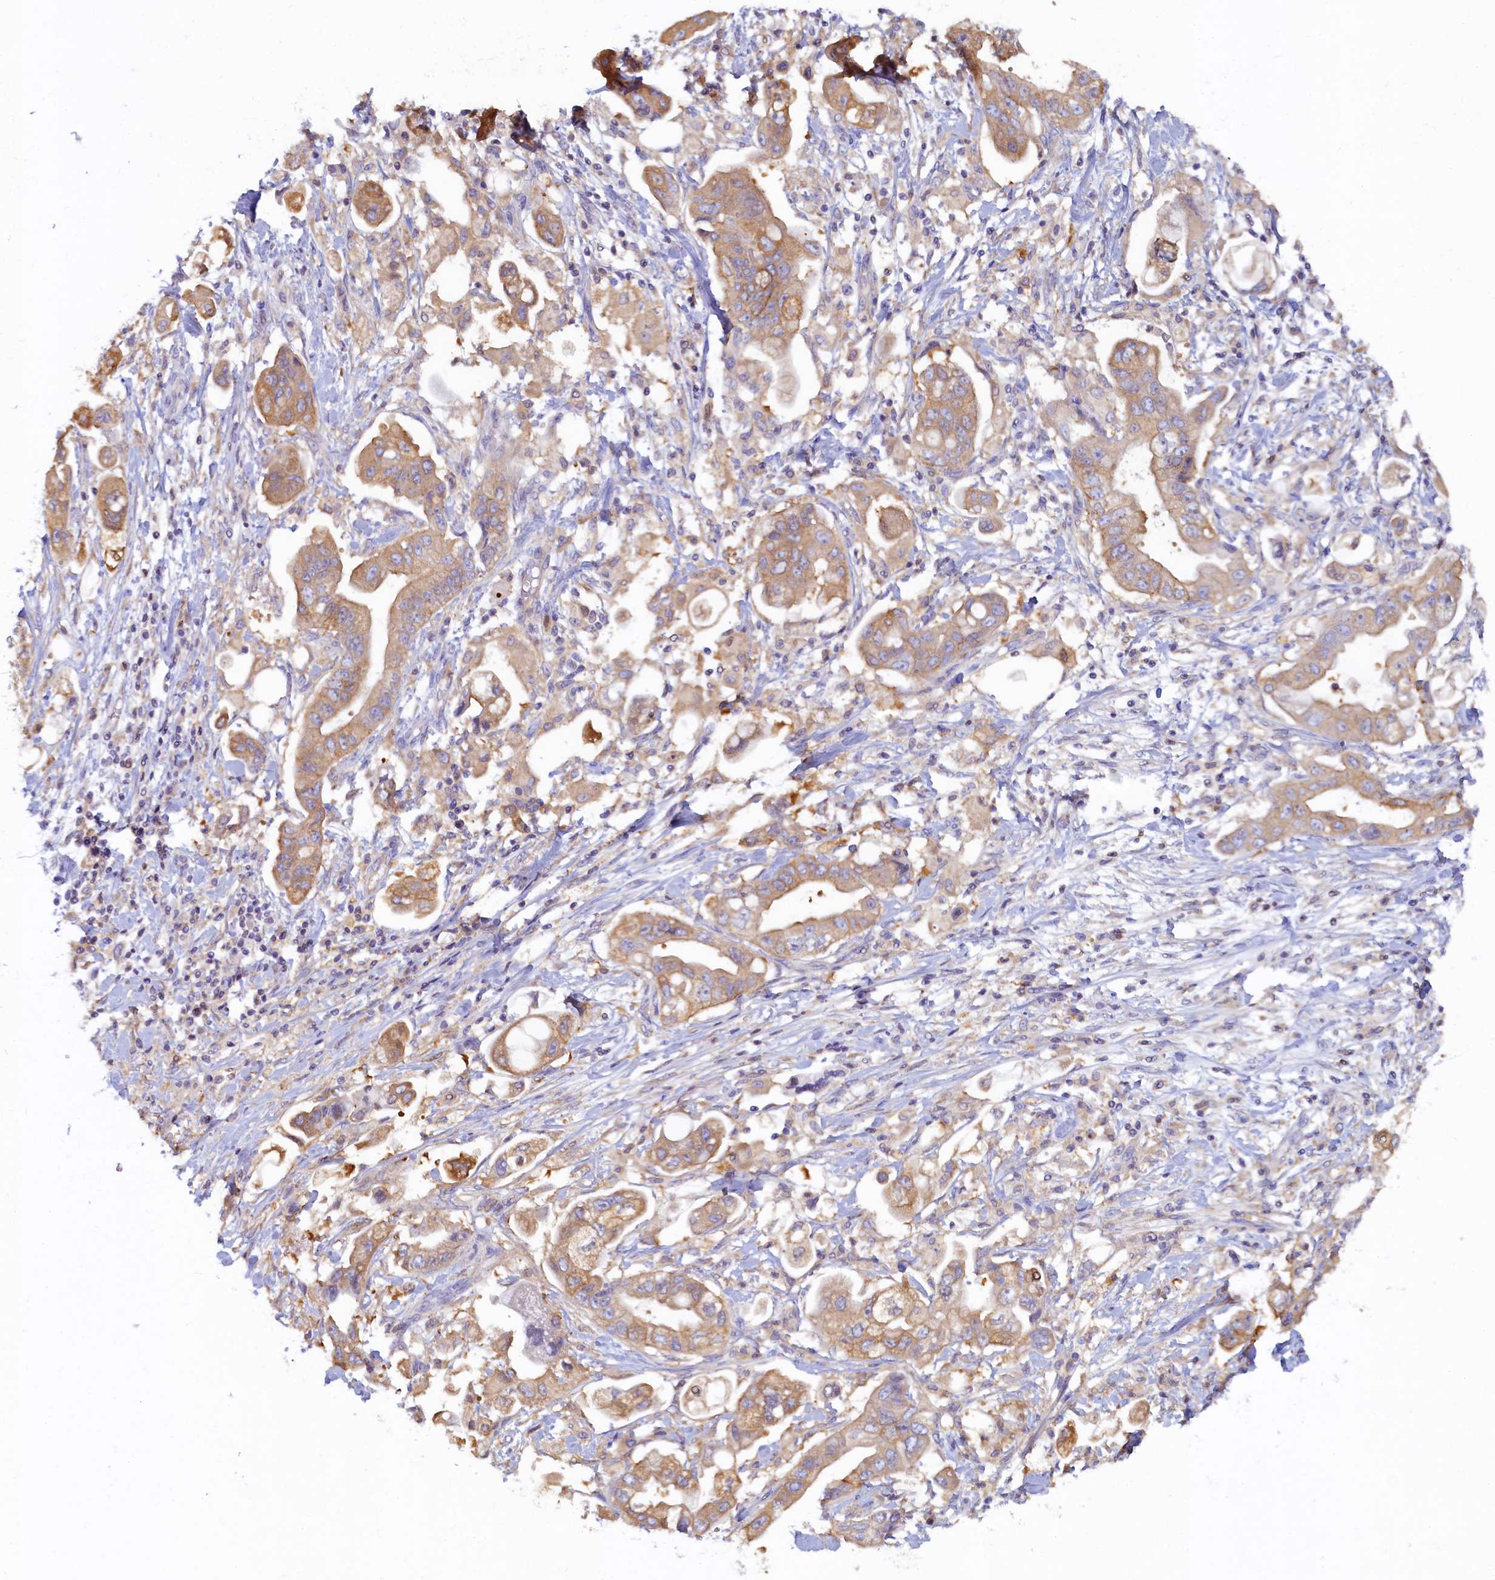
{"staining": {"intensity": "moderate", "quantity": ">75%", "location": "cytoplasmic/membranous"}, "tissue": "stomach cancer", "cell_type": "Tumor cells", "image_type": "cancer", "snomed": [{"axis": "morphology", "description": "Adenocarcinoma, NOS"}, {"axis": "topography", "description": "Stomach"}], "caption": "The histopathology image shows a brown stain indicating the presence of a protein in the cytoplasmic/membranous of tumor cells in stomach cancer. (DAB = brown stain, brightfield microscopy at high magnification).", "gene": "TIMM8B", "patient": {"sex": "male", "age": 62}}